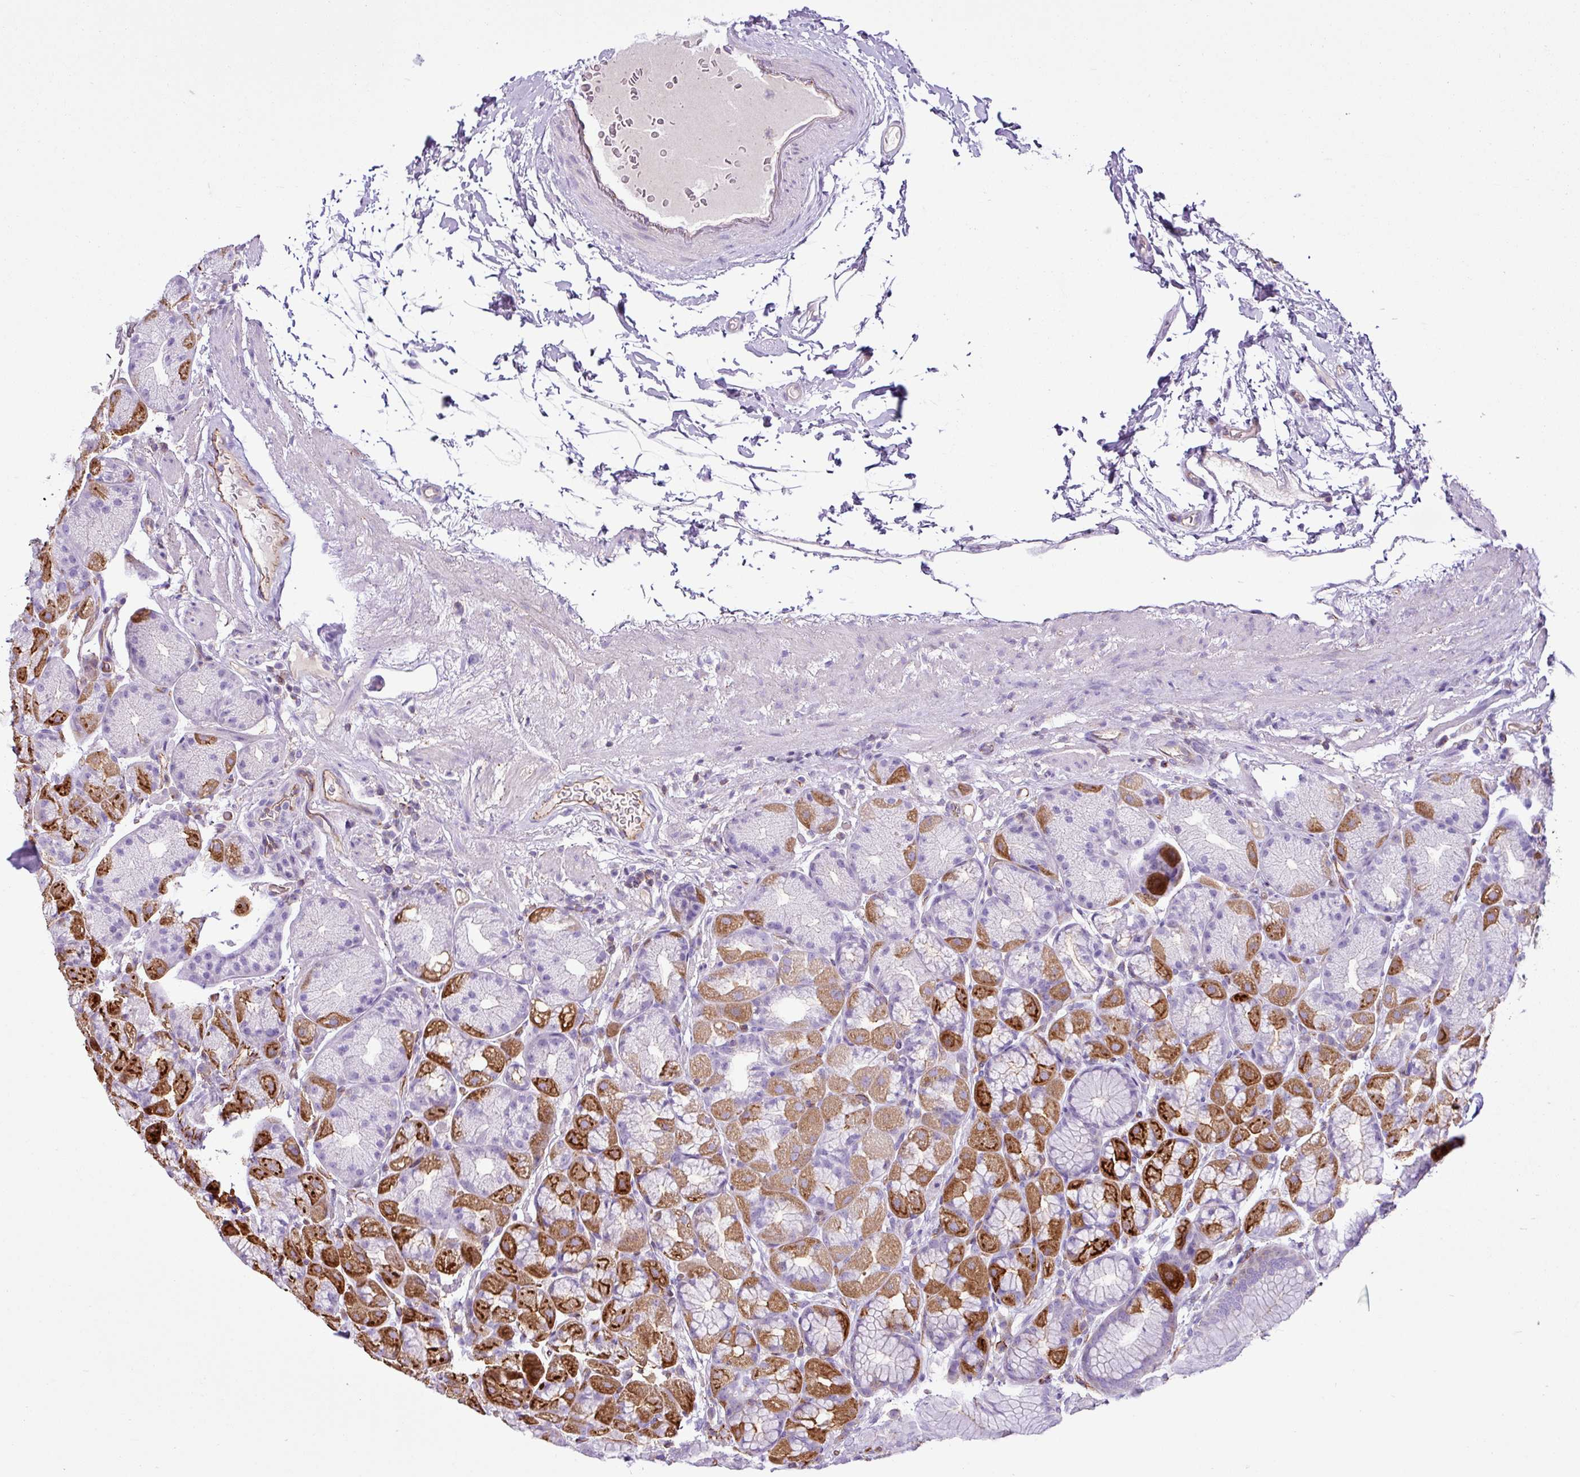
{"staining": {"intensity": "strong", "quantity": "<25%", "location": "cytoplasmic/membranous"}, "tissue": "stomach", "cell_type": "Glandular cells", "image_type": "normal", "snomed": [{"axis": "morphology", "description": "Normal tissue, NOS"}, {"axis": "topography", "description": "Stomach, lower"}], "caption": "Brown immunohistochemical staining in benign stomach displays strong cytoplasmic/membranous staining in approximately <25% of glandular cells.", "gene": "EME2", "patient": {"sex": "male", "age": 67}}